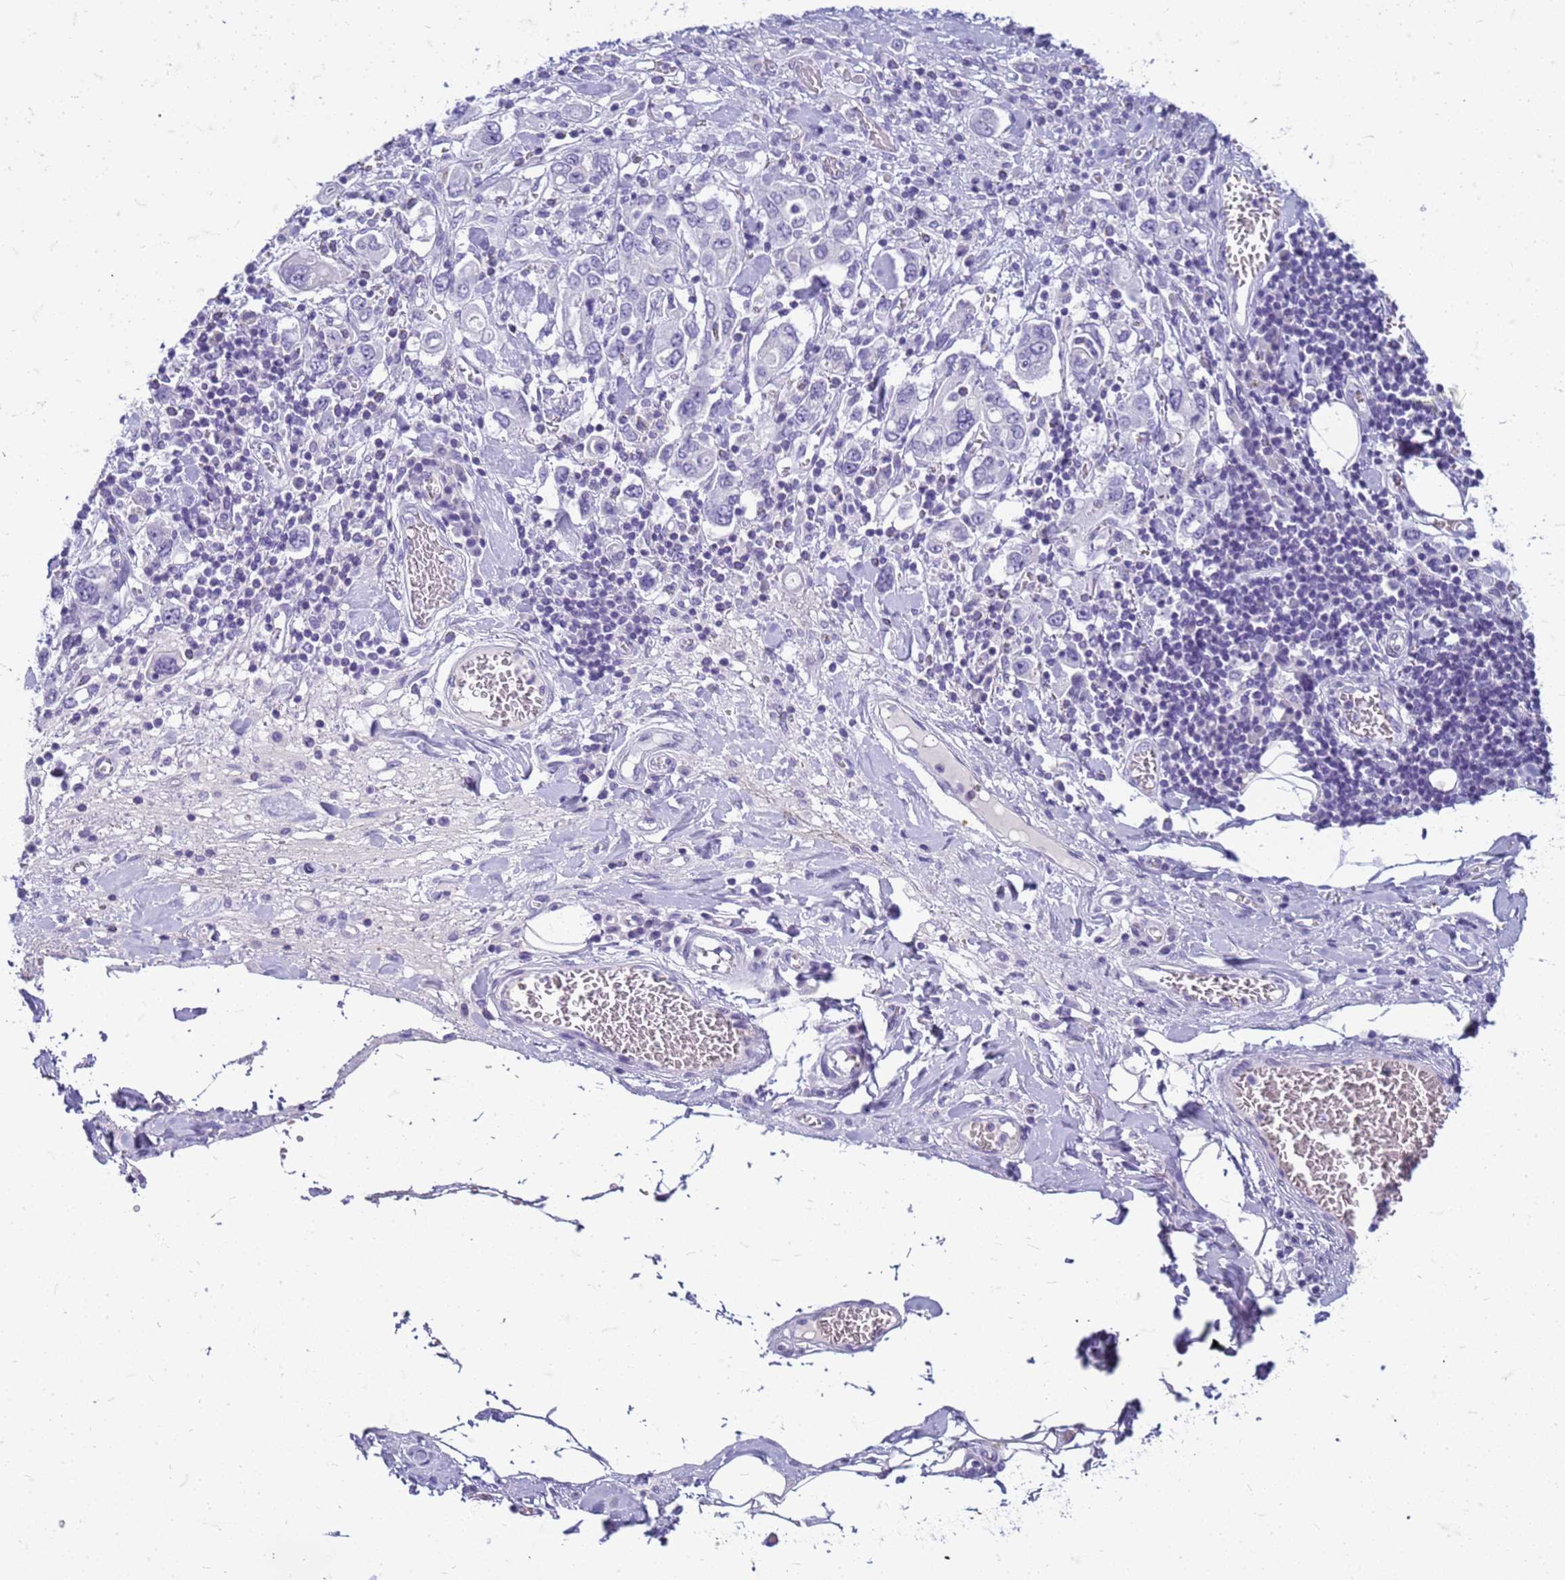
{"staining": {"intensity": "negative", "quantity": "none", "location": "none"}, "tissue": "stomach cancer", "cell_type": "Tumor cells", "image_type": "cancer", "snomed": [{"axis": "morphology", "description": "Adenocarcinoma, NOS"}, {"axis": "topography", "description": "Stomach, upper"}, {"axis": "topography", "description": "Stomach"}], "caption": "DAB immunohistochemical staining of human adenocarcinoma (stomach) shows no significant staining in tumor cells. (DAB immunohistochemistry, high magnification).", "gene": "CFAP100", "patient": {"sex": "male", "age": 62}}